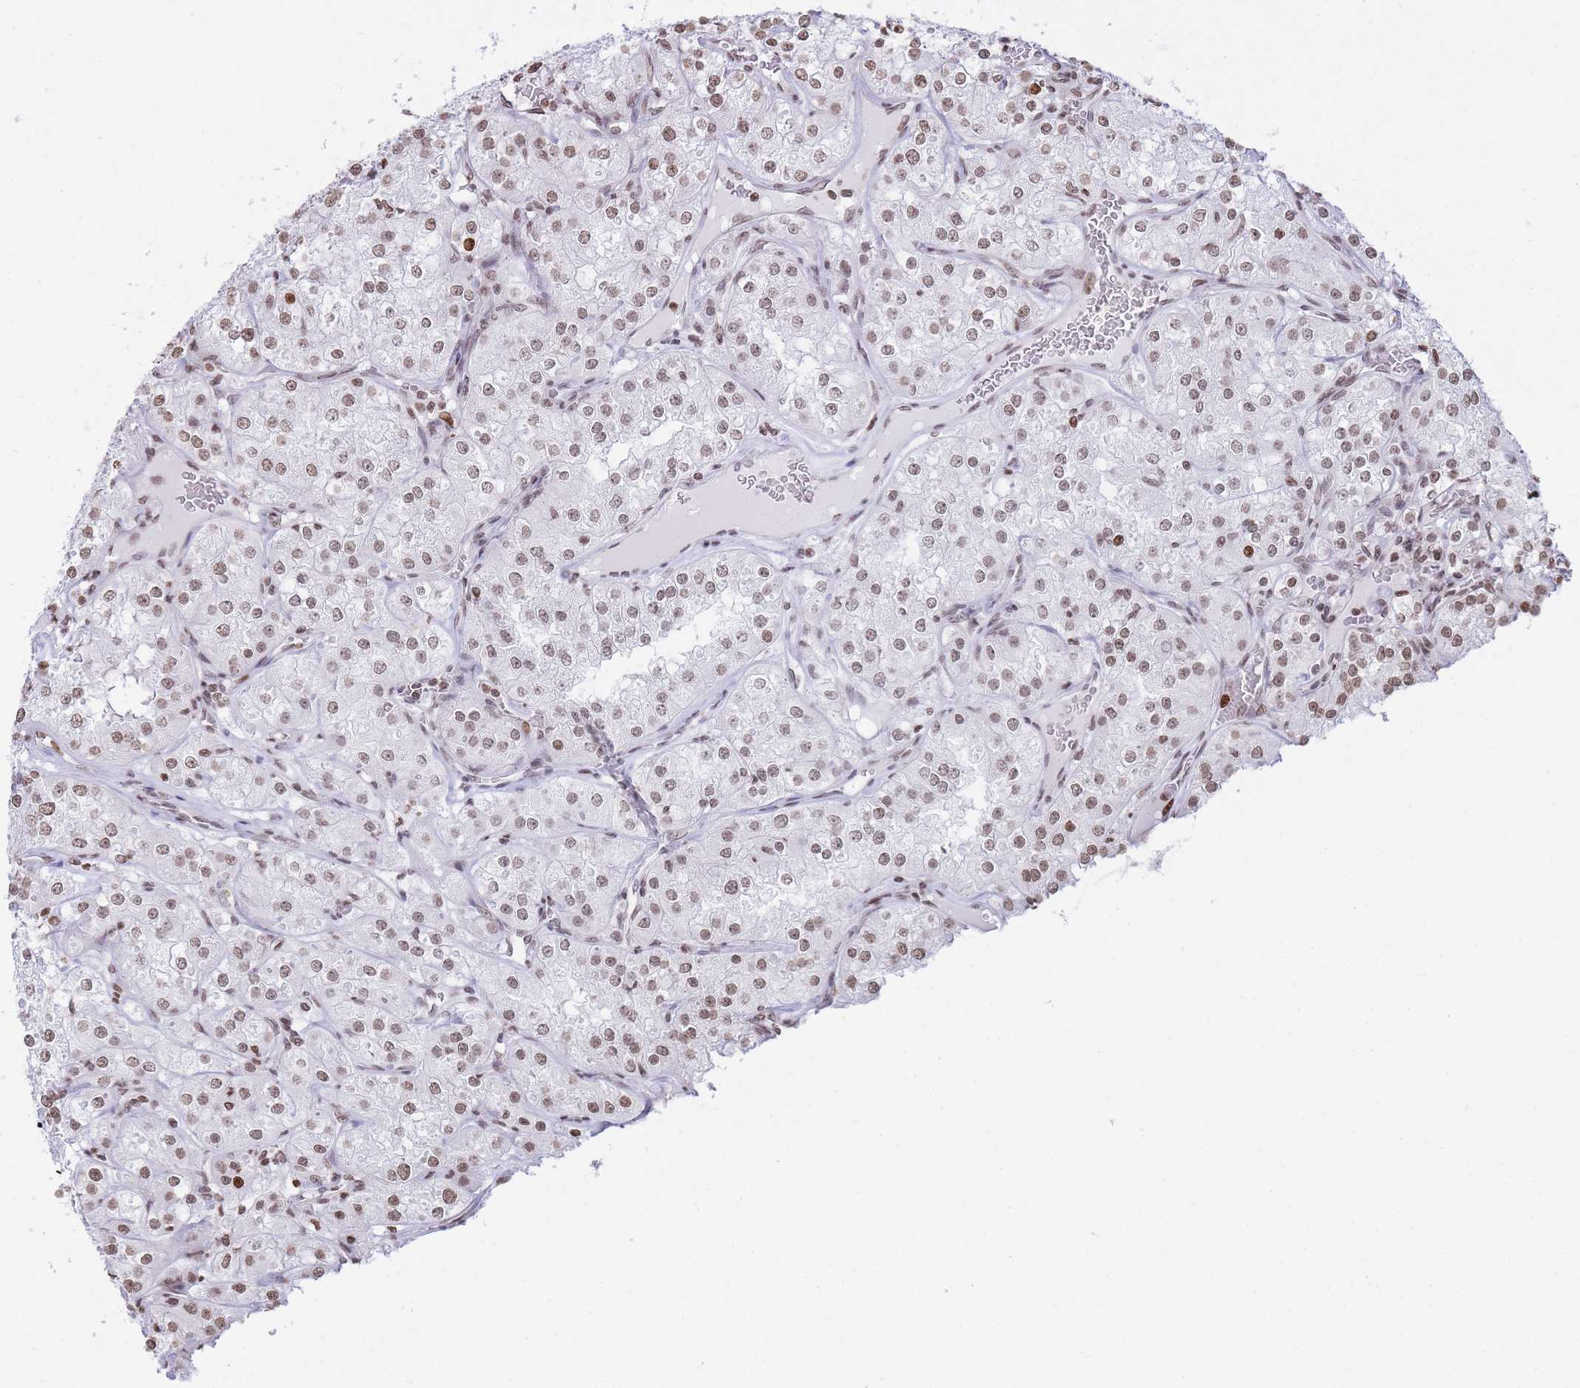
{"staining": {"intensity": "weak", "quantity": ">75%", "location": "nuclear"}, "tissue": "renal cancer", "cell_type": "Tumor cells", "image_type": "cancer", "snomed": [{"axis": "morphology", "description": "Adenocarcinoma, NOS"}, {"axis": "topography", "description": "Kidney"}], "caption": "Immunohistochemistry (IHC) photomicrograph of renal adenocarcinoma stained for a protein (brown), which demonstrates low levels of weak nuclear expression in approximately >75% of tumor cells.", "gene": "SHISAL1", "patient": {"sex": "male", "age": 77}}